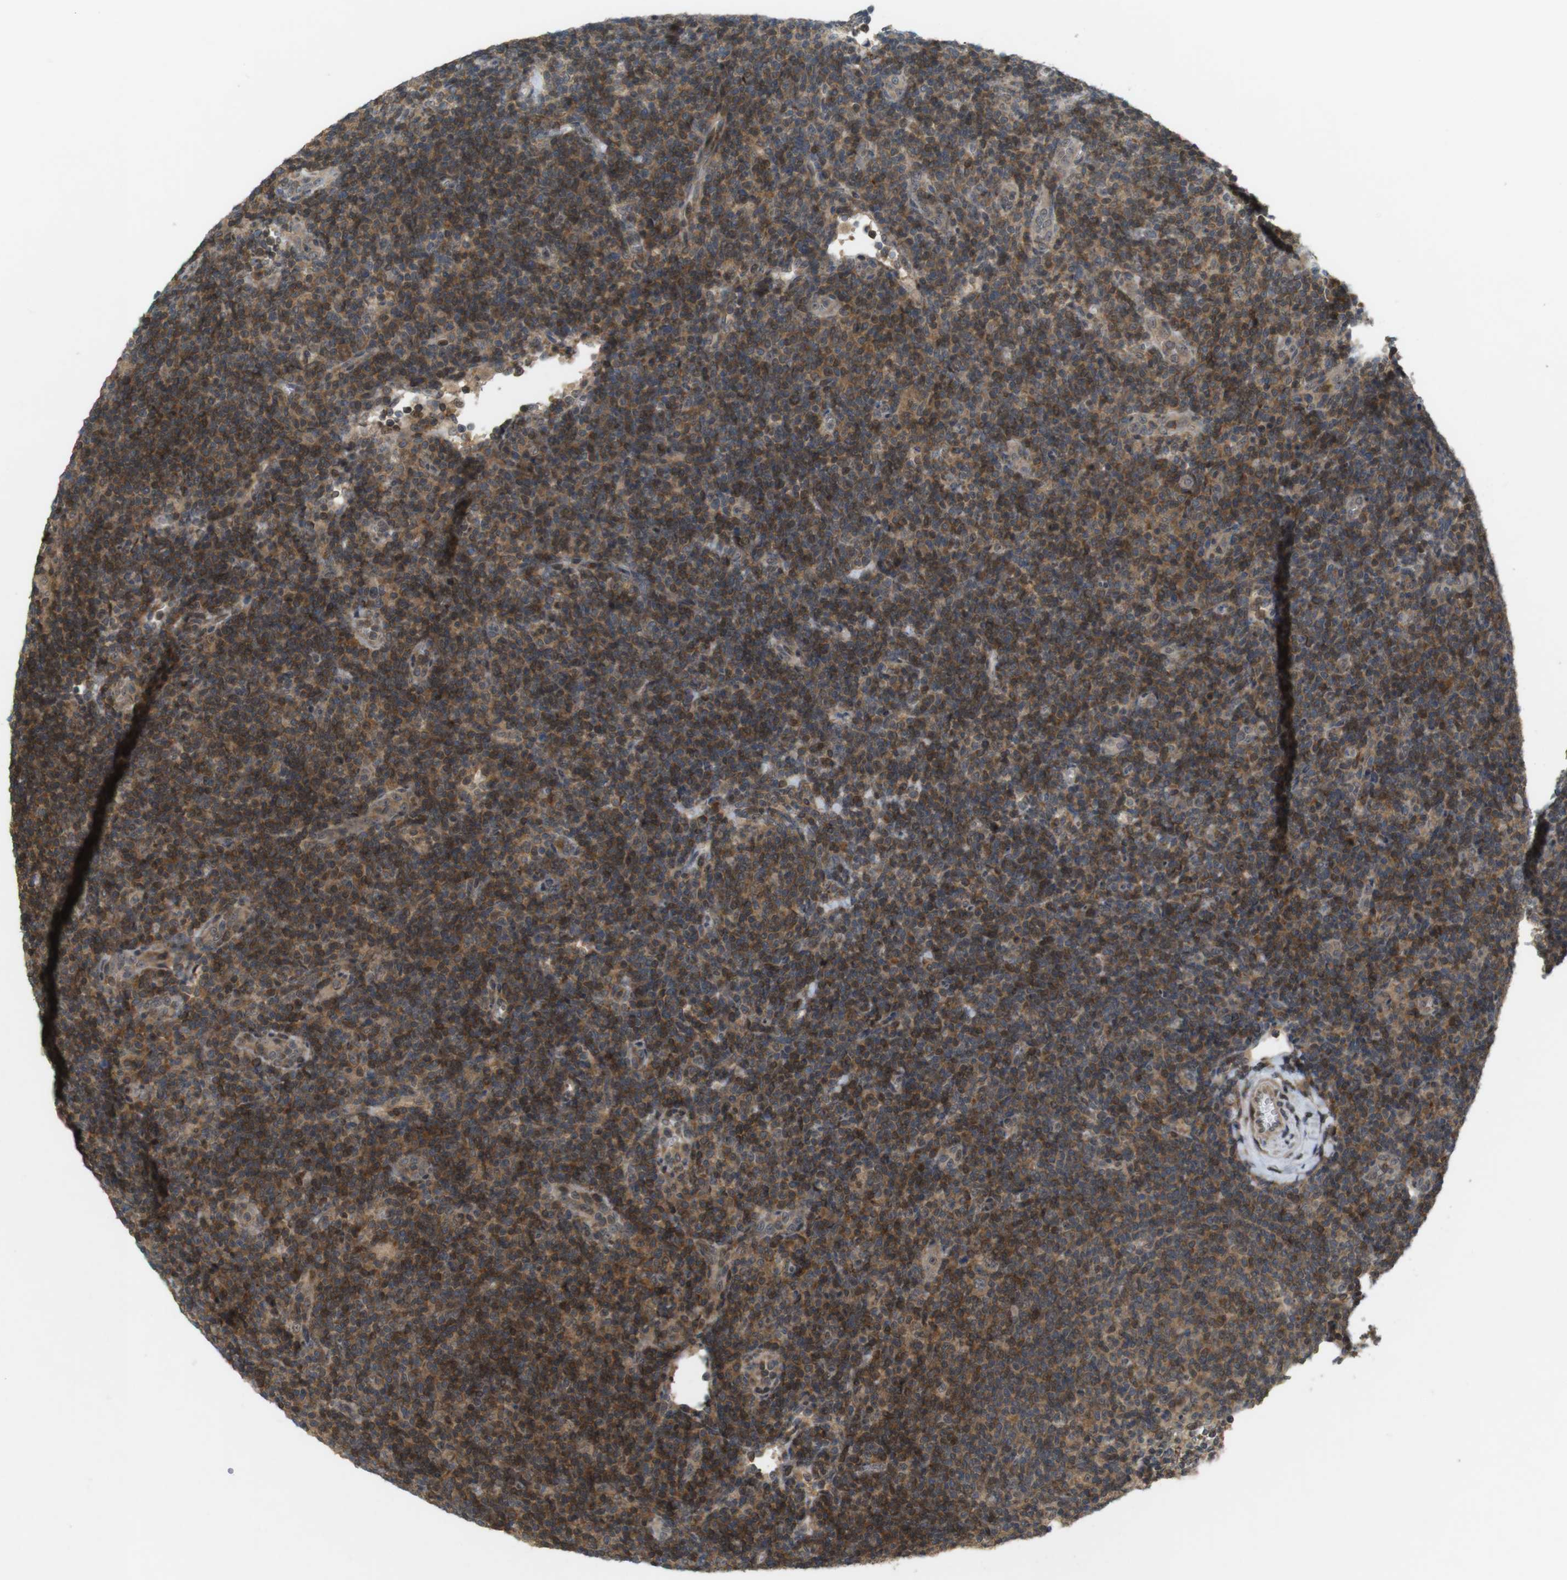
{"staining": {"intensity": "moderate", "quantity": "25%-75%", "location": "cytoplasmic/membranous,nuclear"}, "tissue": "lymphoma", "cell_type": "Tumor cells", "image_type": "cancer", "snomed": [{"axis": "morphology", "description": "Hodgkin's disease, NOS"}, {"axis": "topography", "description": "Lymph node"}], "caption": "Lymphoma stained with immunohistochemistry (IHC) displays moderate cytoplasmic/membranous and nuclear expression in approximately 25%-75% of tumor cells.", "gene": "TMX3", "patient": {"sex": "female", "age": 57}}